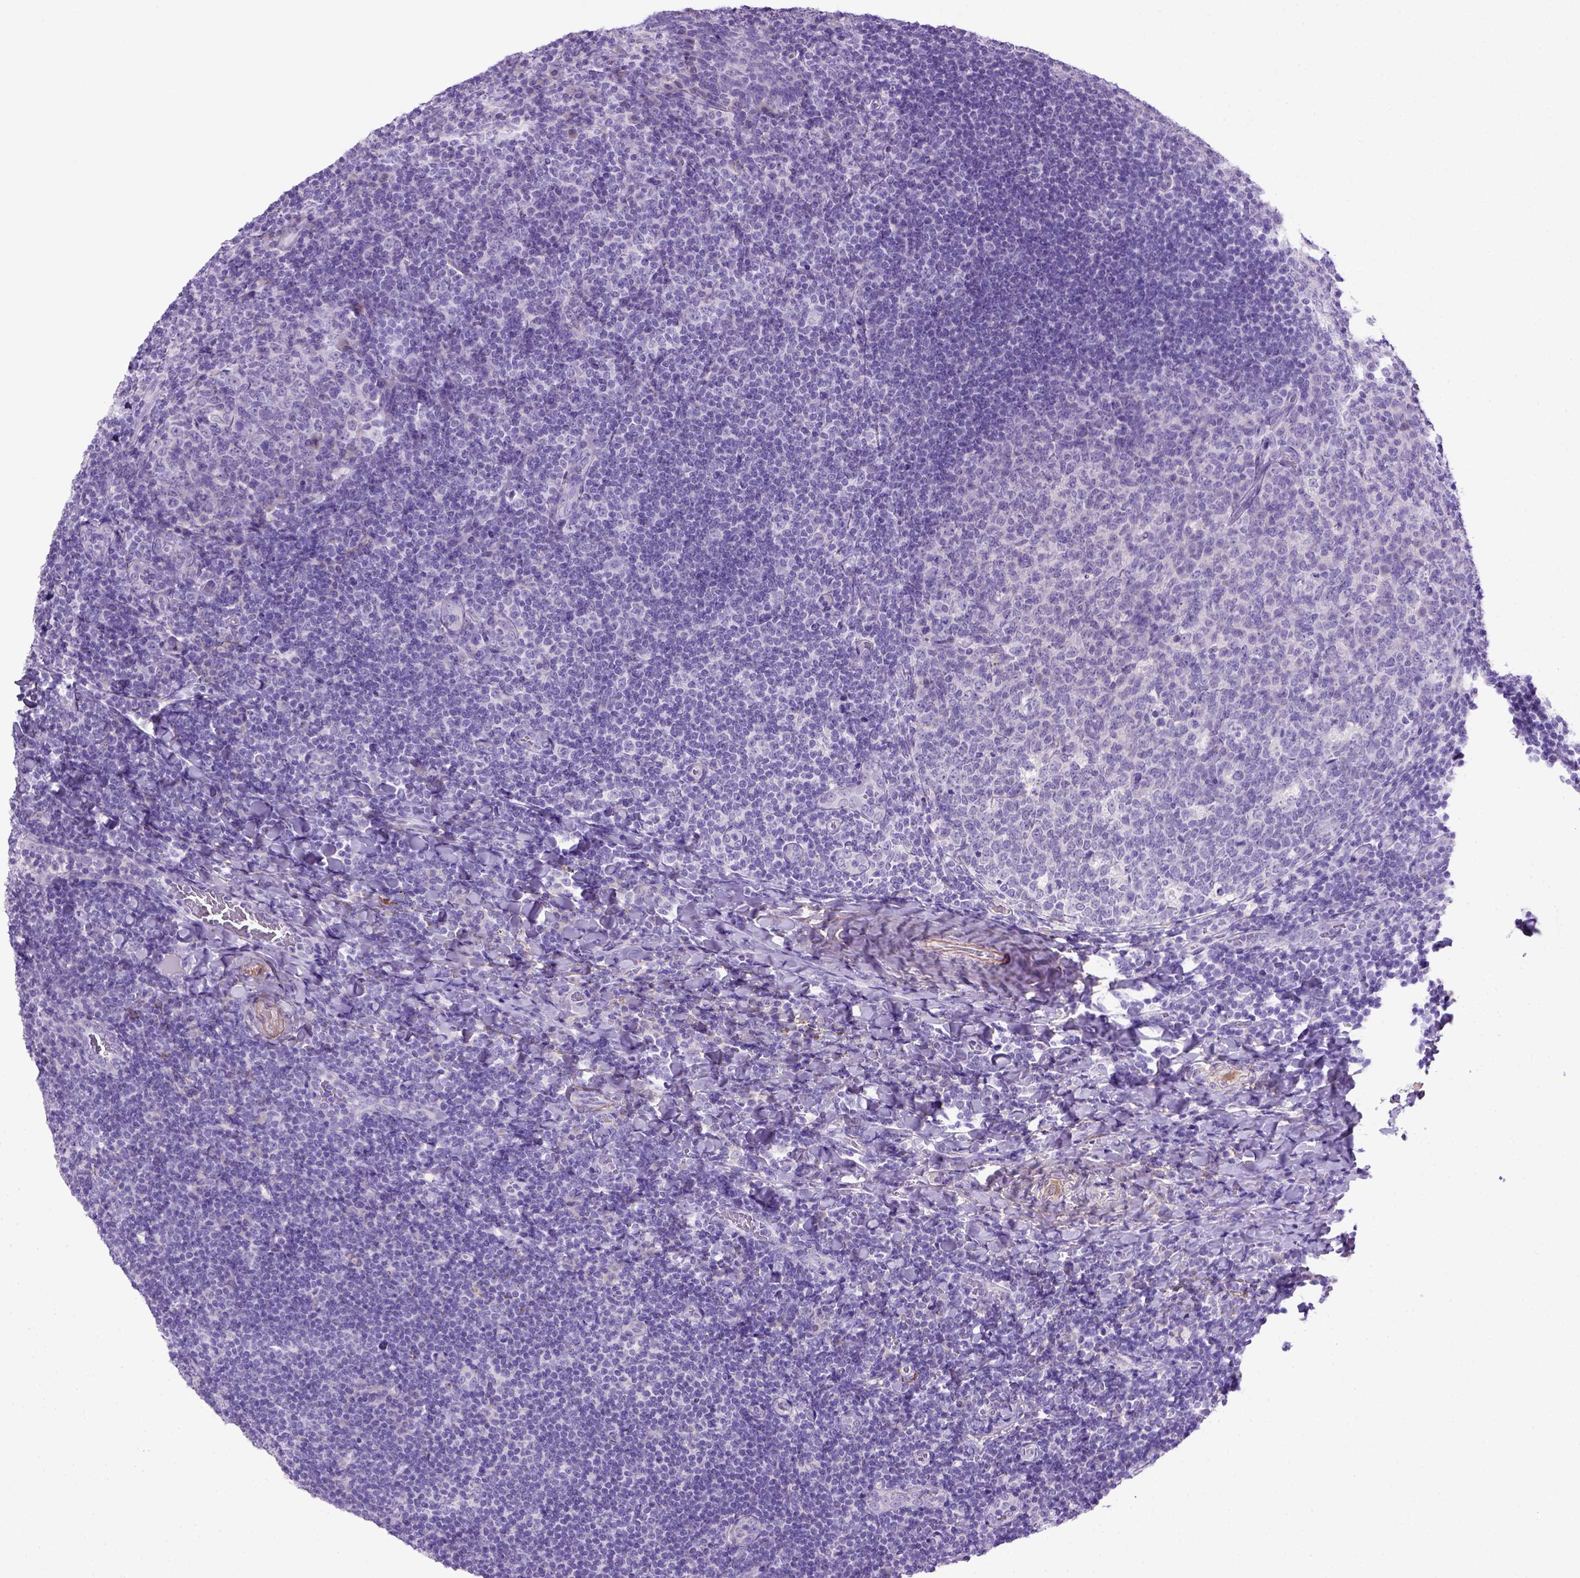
{"staining": {"intensity": "negative", "quantity": "none", "location": "none"}, "tissue": "tonsil", "cell_type": "Germinal center cells", "image_type": "normal", "snomed": [{"axis": "morphology", "description": "Normal tissue, NOS"}, {"axis": "topography", "description": "Tonsil"}], "caption": "An IHC histopathology image of benign tonsil is shown. There is no staining in germinal center cells of tonsil. Nuclei are stained in blue.", "gene": "SIRPD", "patient": {"sex": "male", "age": 17}}